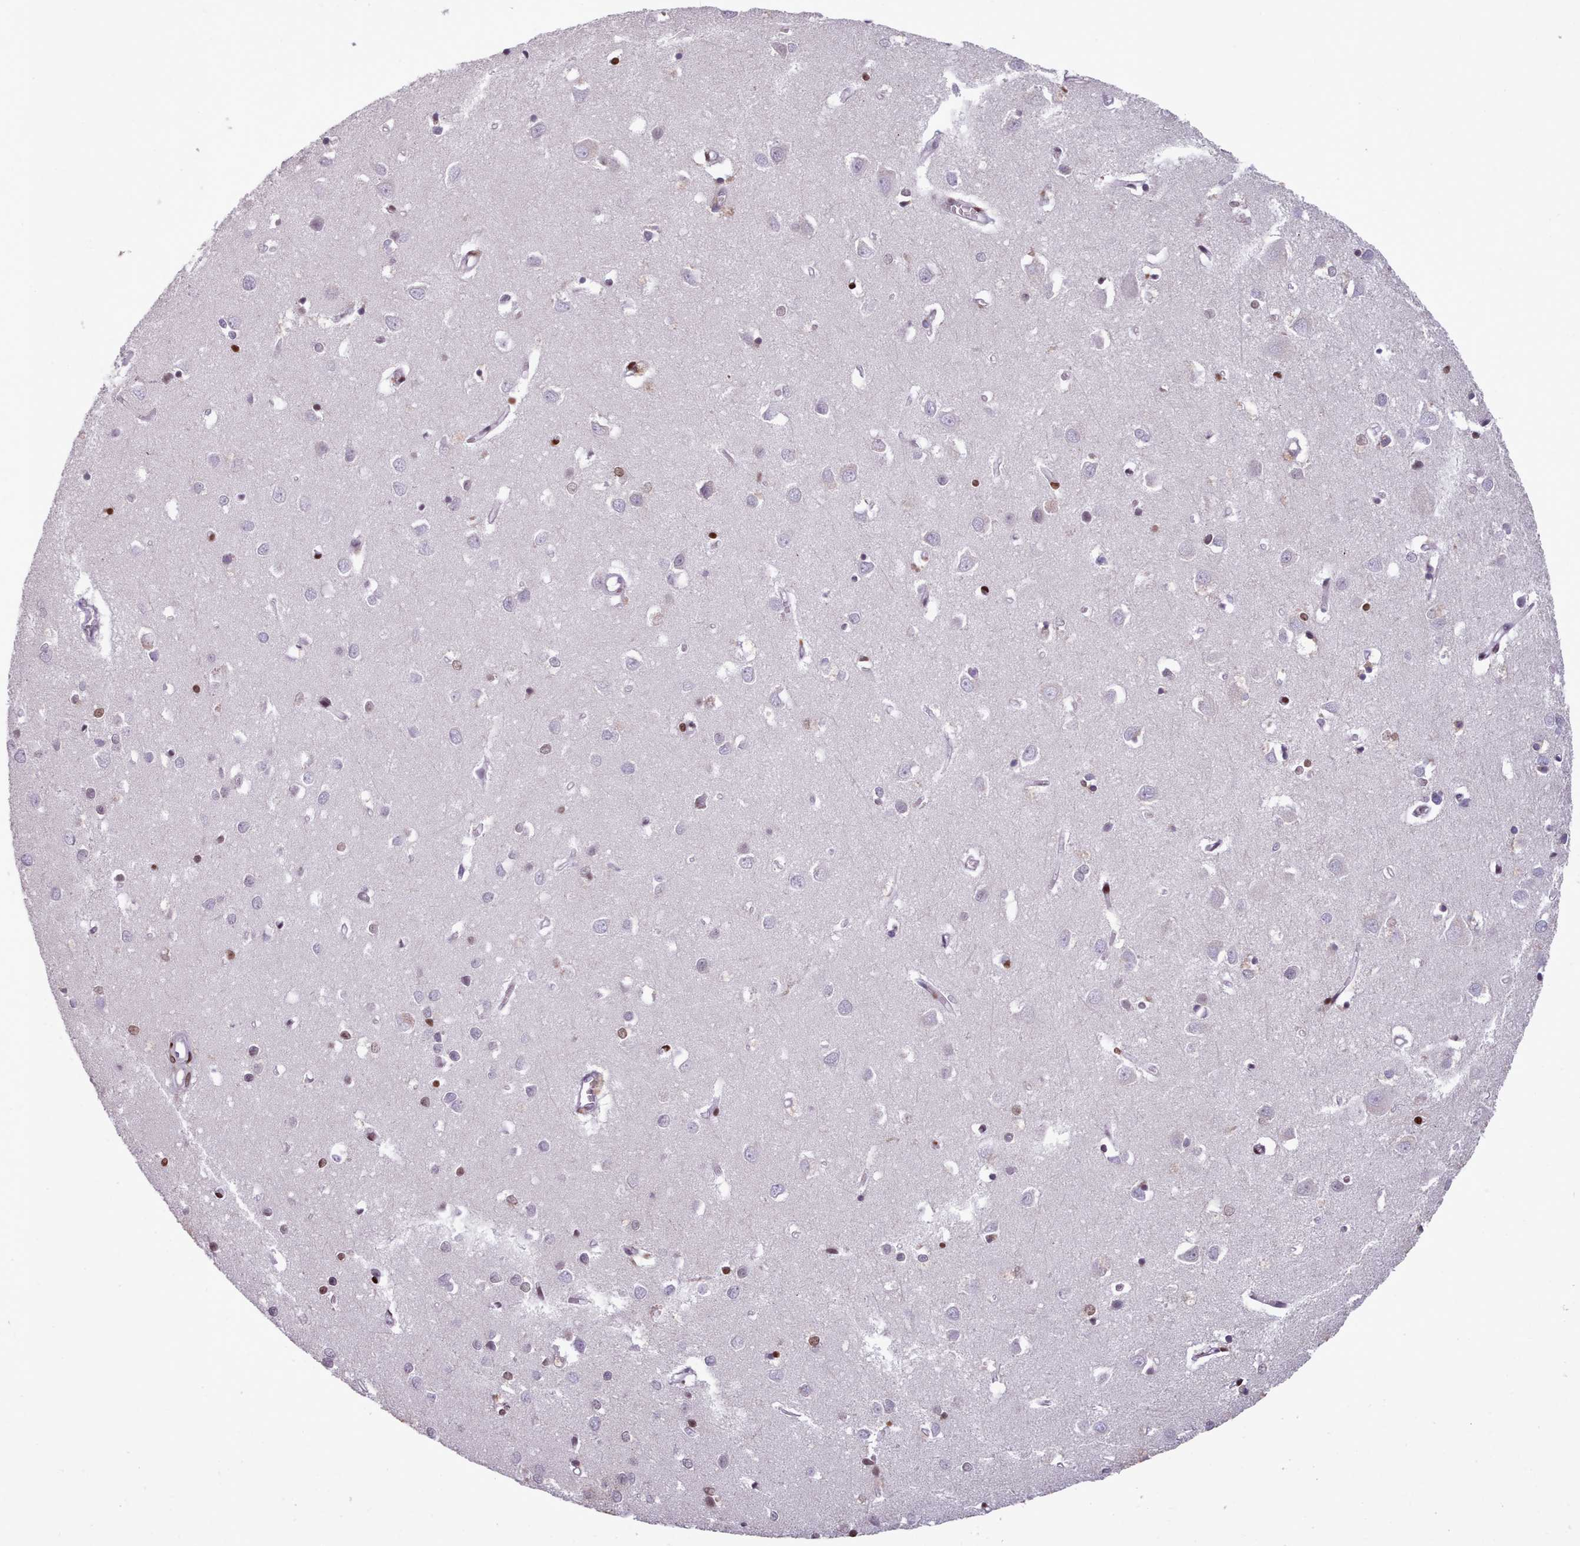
{"staining": {"intensity": "moderate", "quantity": "<25%", "location": "nuclear"}, "tissue": "cerebral cortex", "cell_type": "Endothelial cells", "image_type": "normal", "snomed": [{"axis": "morphology", "description": "Normal tissue, NOS"}, {"axis": "topography", "description": "Cerebral cortex"}], "caption": "High-power microscopy captured an immunohistochemistry histopathology image of normal cerebral cortex, revealing moderate nuclear expression in about <25% of endothelial cells.", "gene": "KCNT2", "patient": {"sex": "female", "age": 64}}